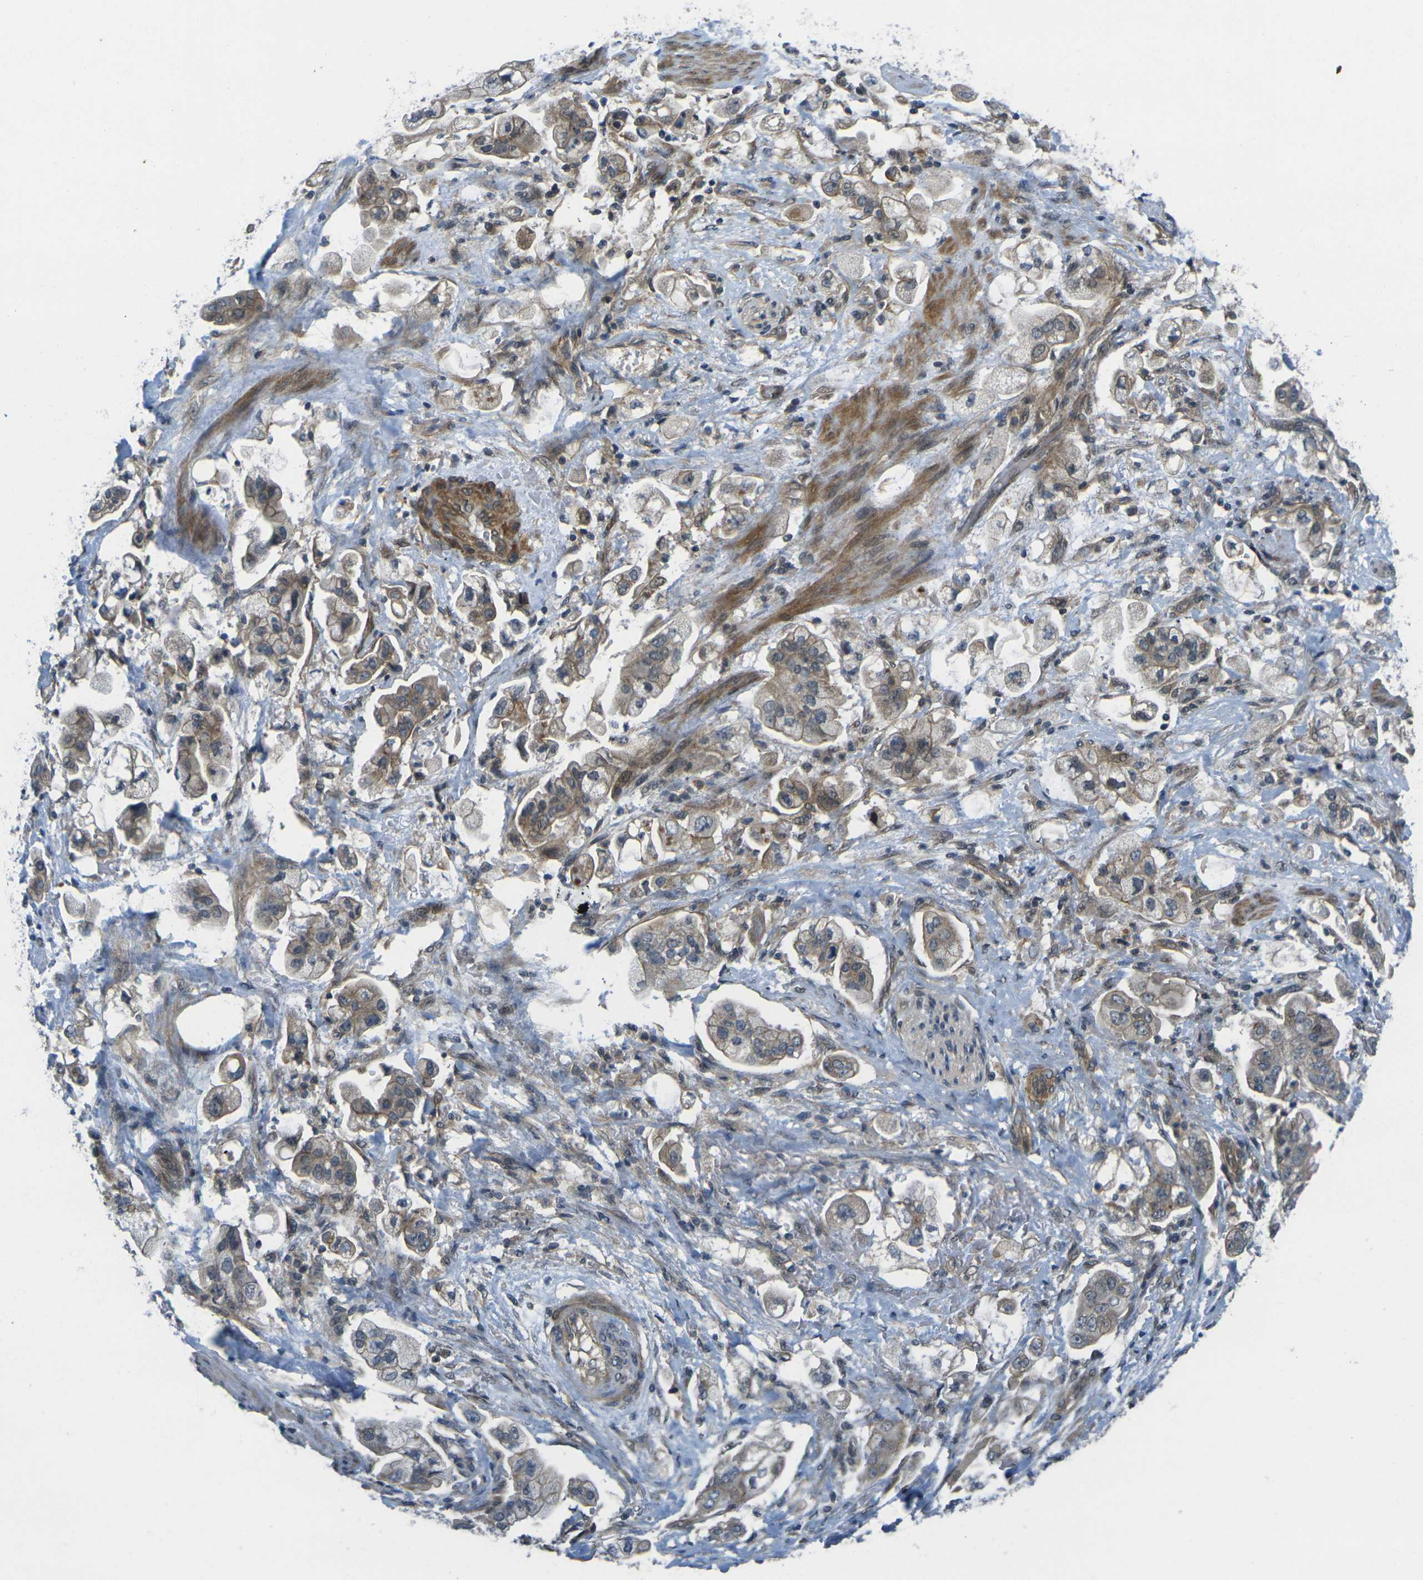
{"staining": {"intensity": "moderate", "quantity": "25%-75%", "location": "cytoplasmic/membranous"}, "tissue": "stomach cancer", "cell_type": "Tumor cells", "image_type": "cancer", "snomed": [{"axis": "morphology", "description": "Adenocarcinoma, NOS"}, {"axis": "topography", "description": "Stomach"}], "caption": "Stomach cancer tissue demonstrates moderate cytoplasmic/membranous expression in approximately 25%-75% of tumor cells", "gene": "KCTD10", "patient": {"sex": "male", "age": 62}}